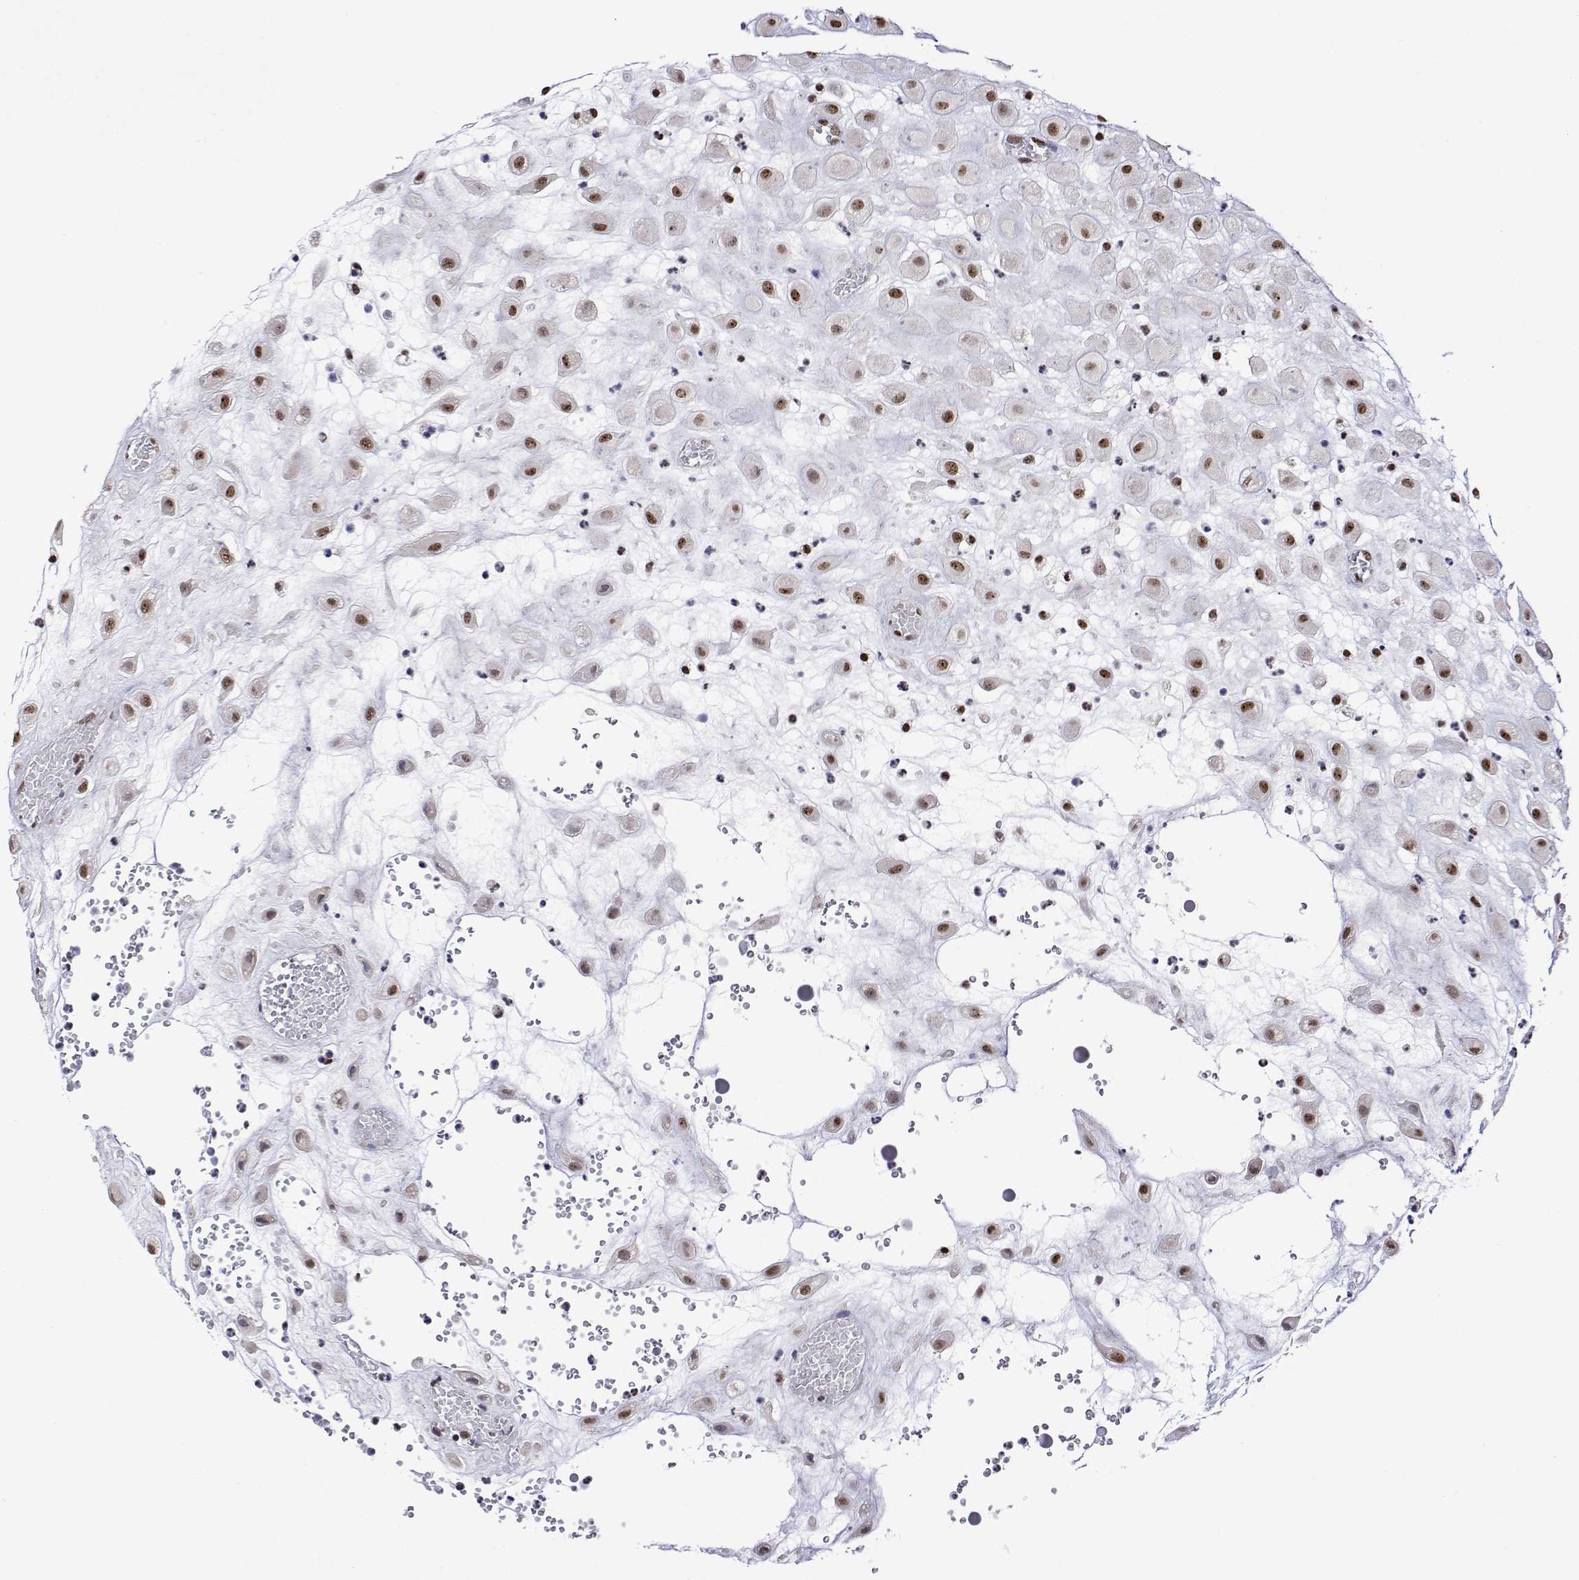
{"staining": {"intensity": "moderate", "quantity": ">75%", "location": "nuclear"}, "tissue": "placenta", "cell_type": "Decidual cells", "image_type": "normal", "snomed": [{"axis": "morphology", "description": "Normal tissue, NOS"}, {"axis": "topography", "description": "Placenta"}], "caption": "Immunohistochemical staining of normal human placenta displays >75% levels of moderate nuclear protein positivity in about >75% of decidual cells.", "gene": "ADAR", "patient": {"sex": "female", "age": 24}}